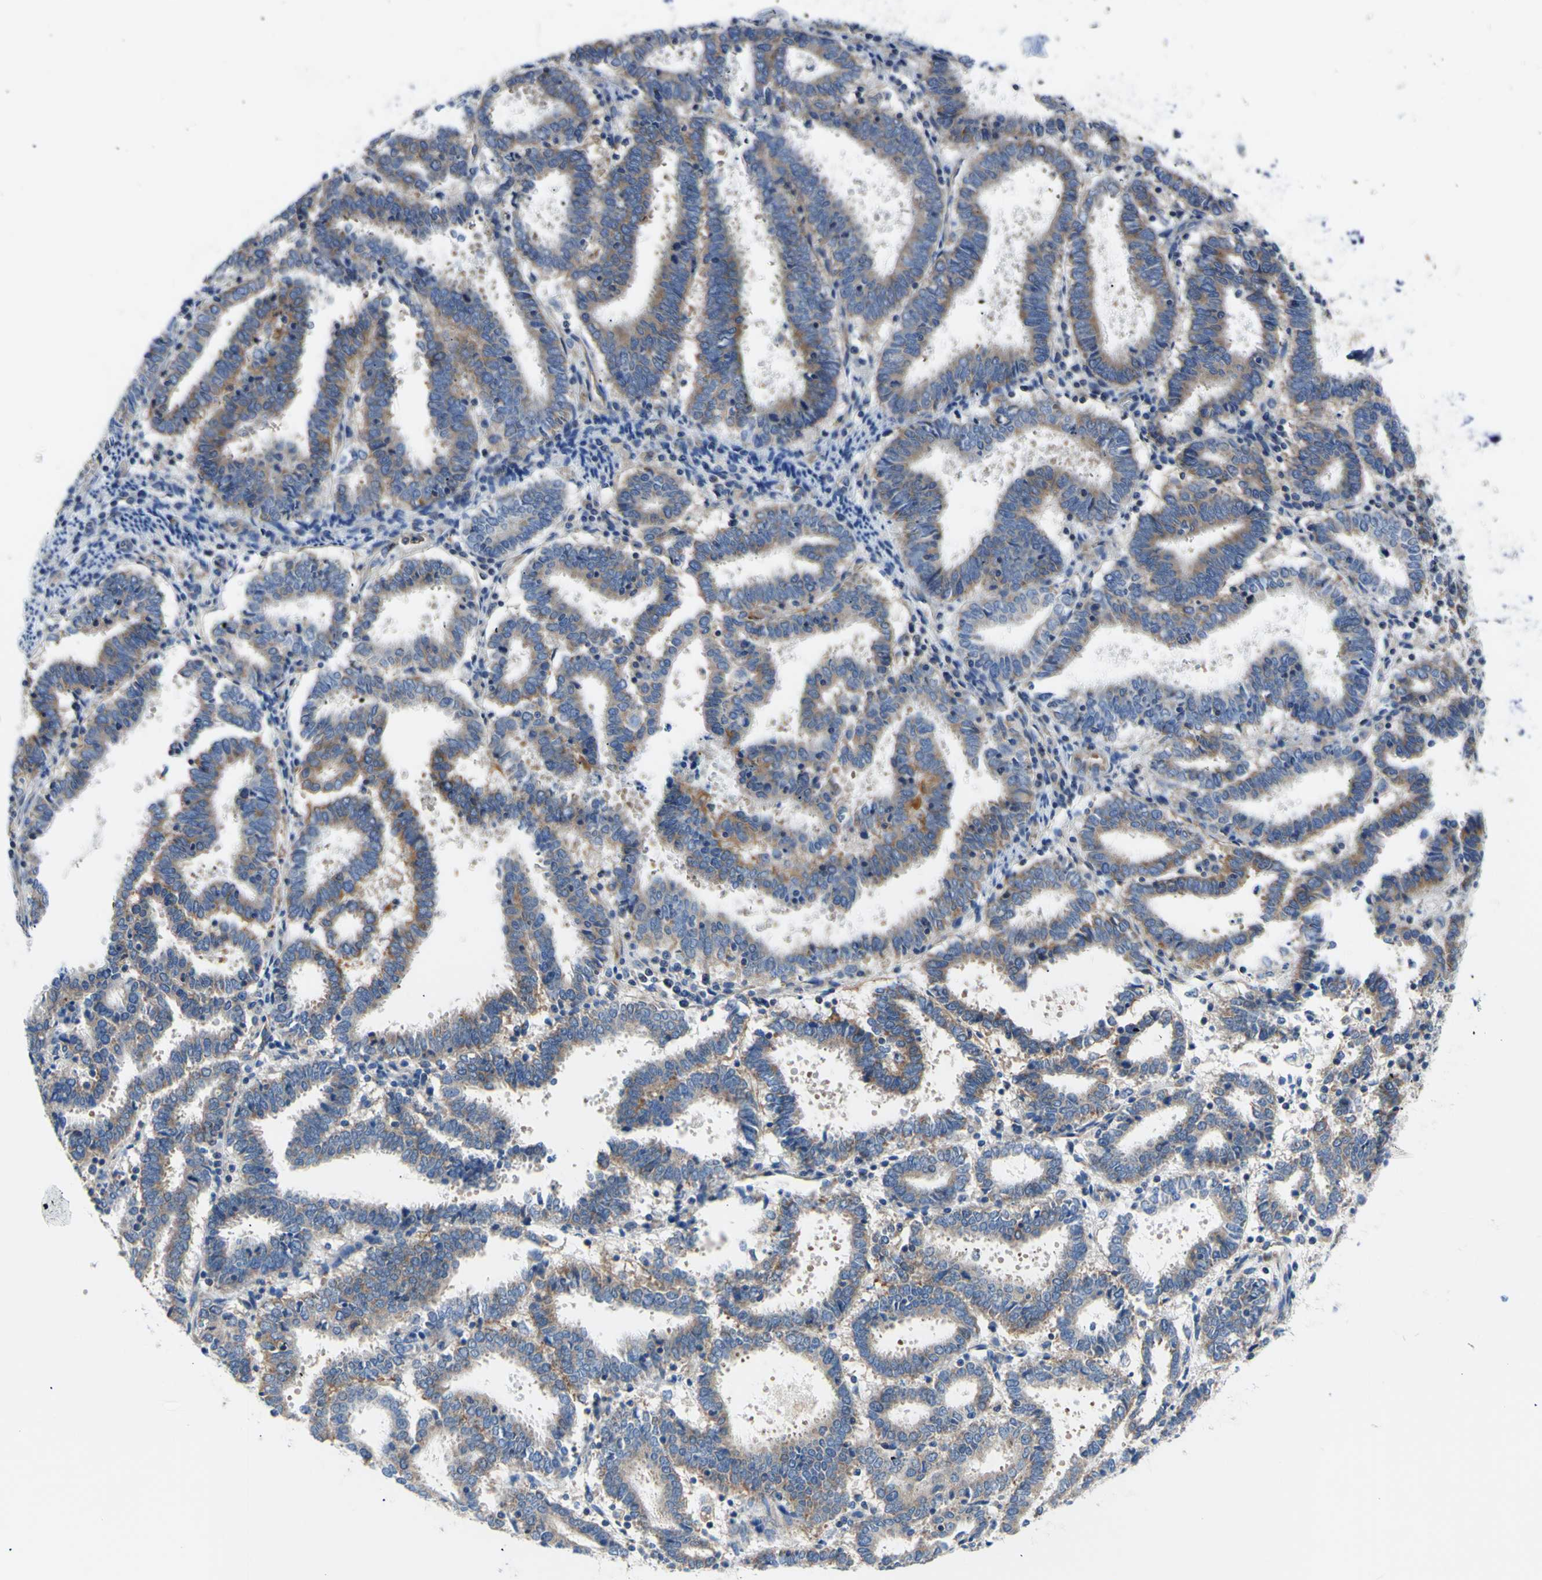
{"staining": {"intensity": "moderate", "quantity": "25%-75%", "location": "cytoplasmic/membranous"}, "tissue": "endometrial cancer", "cell_type": "Tumor cells", "image_type": "cancer", "snomed": [{"axis": "morphology", "description": "Adenocarcinoma, NOS"}, {"axis": "topography", "description": "Uterus"}], "caption": "A high-resolution micrograph shows immunohistochemistry staining of endometrial cancer (adenocarcinoma), which reveals moderate cytoplasmic/membranous positivity in approximately 25%-75% of tumor cells.", "gene": "FMR1", "patient": {"sex": "female", "age": 83}}